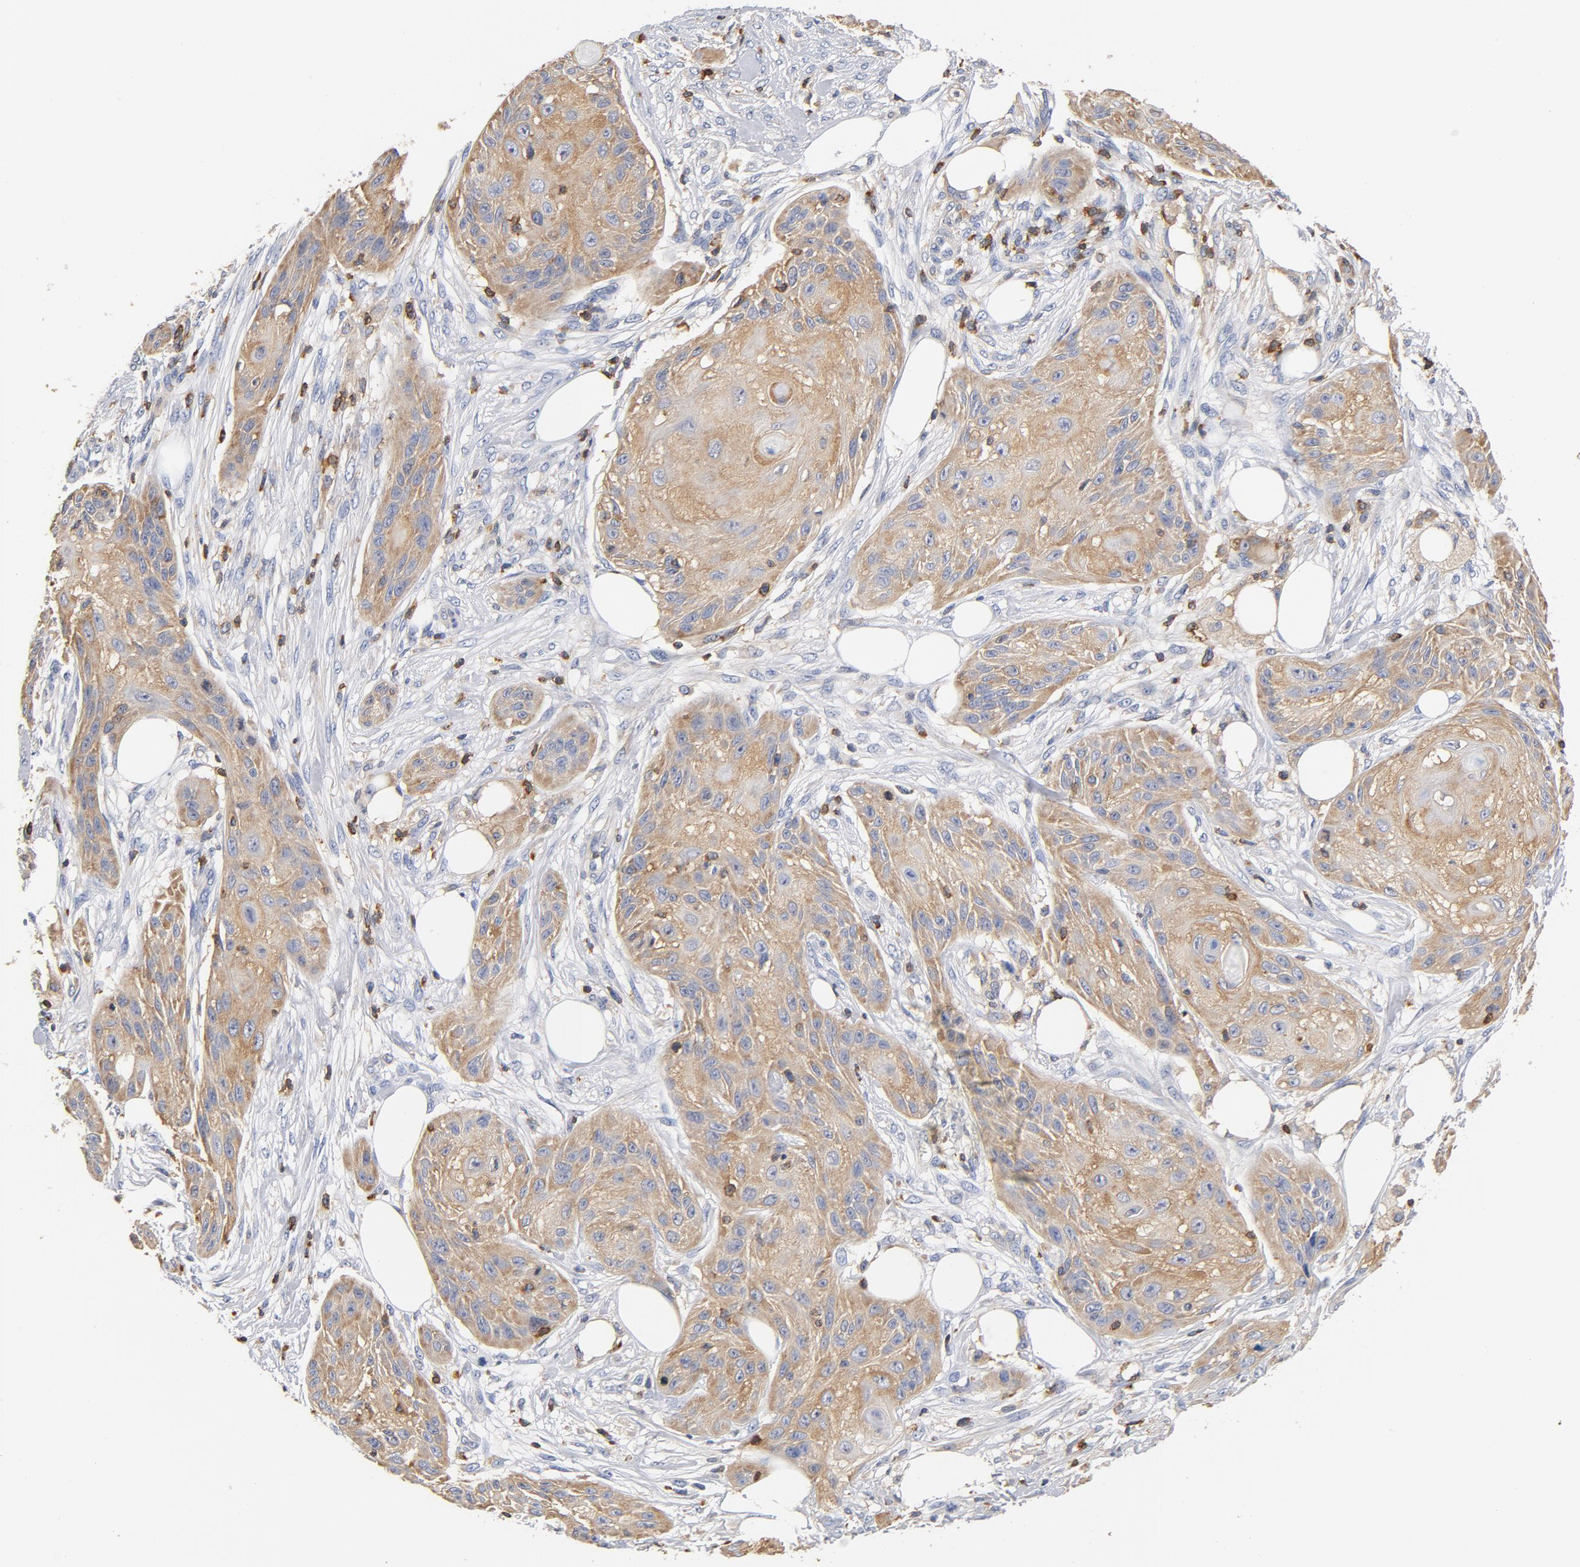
{"staining": {"intensity": "moderate", "quantity": ">75%", "location": "cytoplasmic/membranous"}, "tissue": "skin cancer", "cell_type": "Tumor cells", "image_type": "cancer", "snomed": [{"axis": "morphology", "description": "Squamous cell carcinoma, NOS"}, {"axis": "topography", "description": "Skin"}], "caption": "There is medium levels of moderate cytoplasmic/membranous staining in tumor cells of squamous cell carcinoma (skin), as demonstrated by immunohistochemical staining (brown color).", "gene": "EZR", "patient": {"sex": "female", "age": 88}}